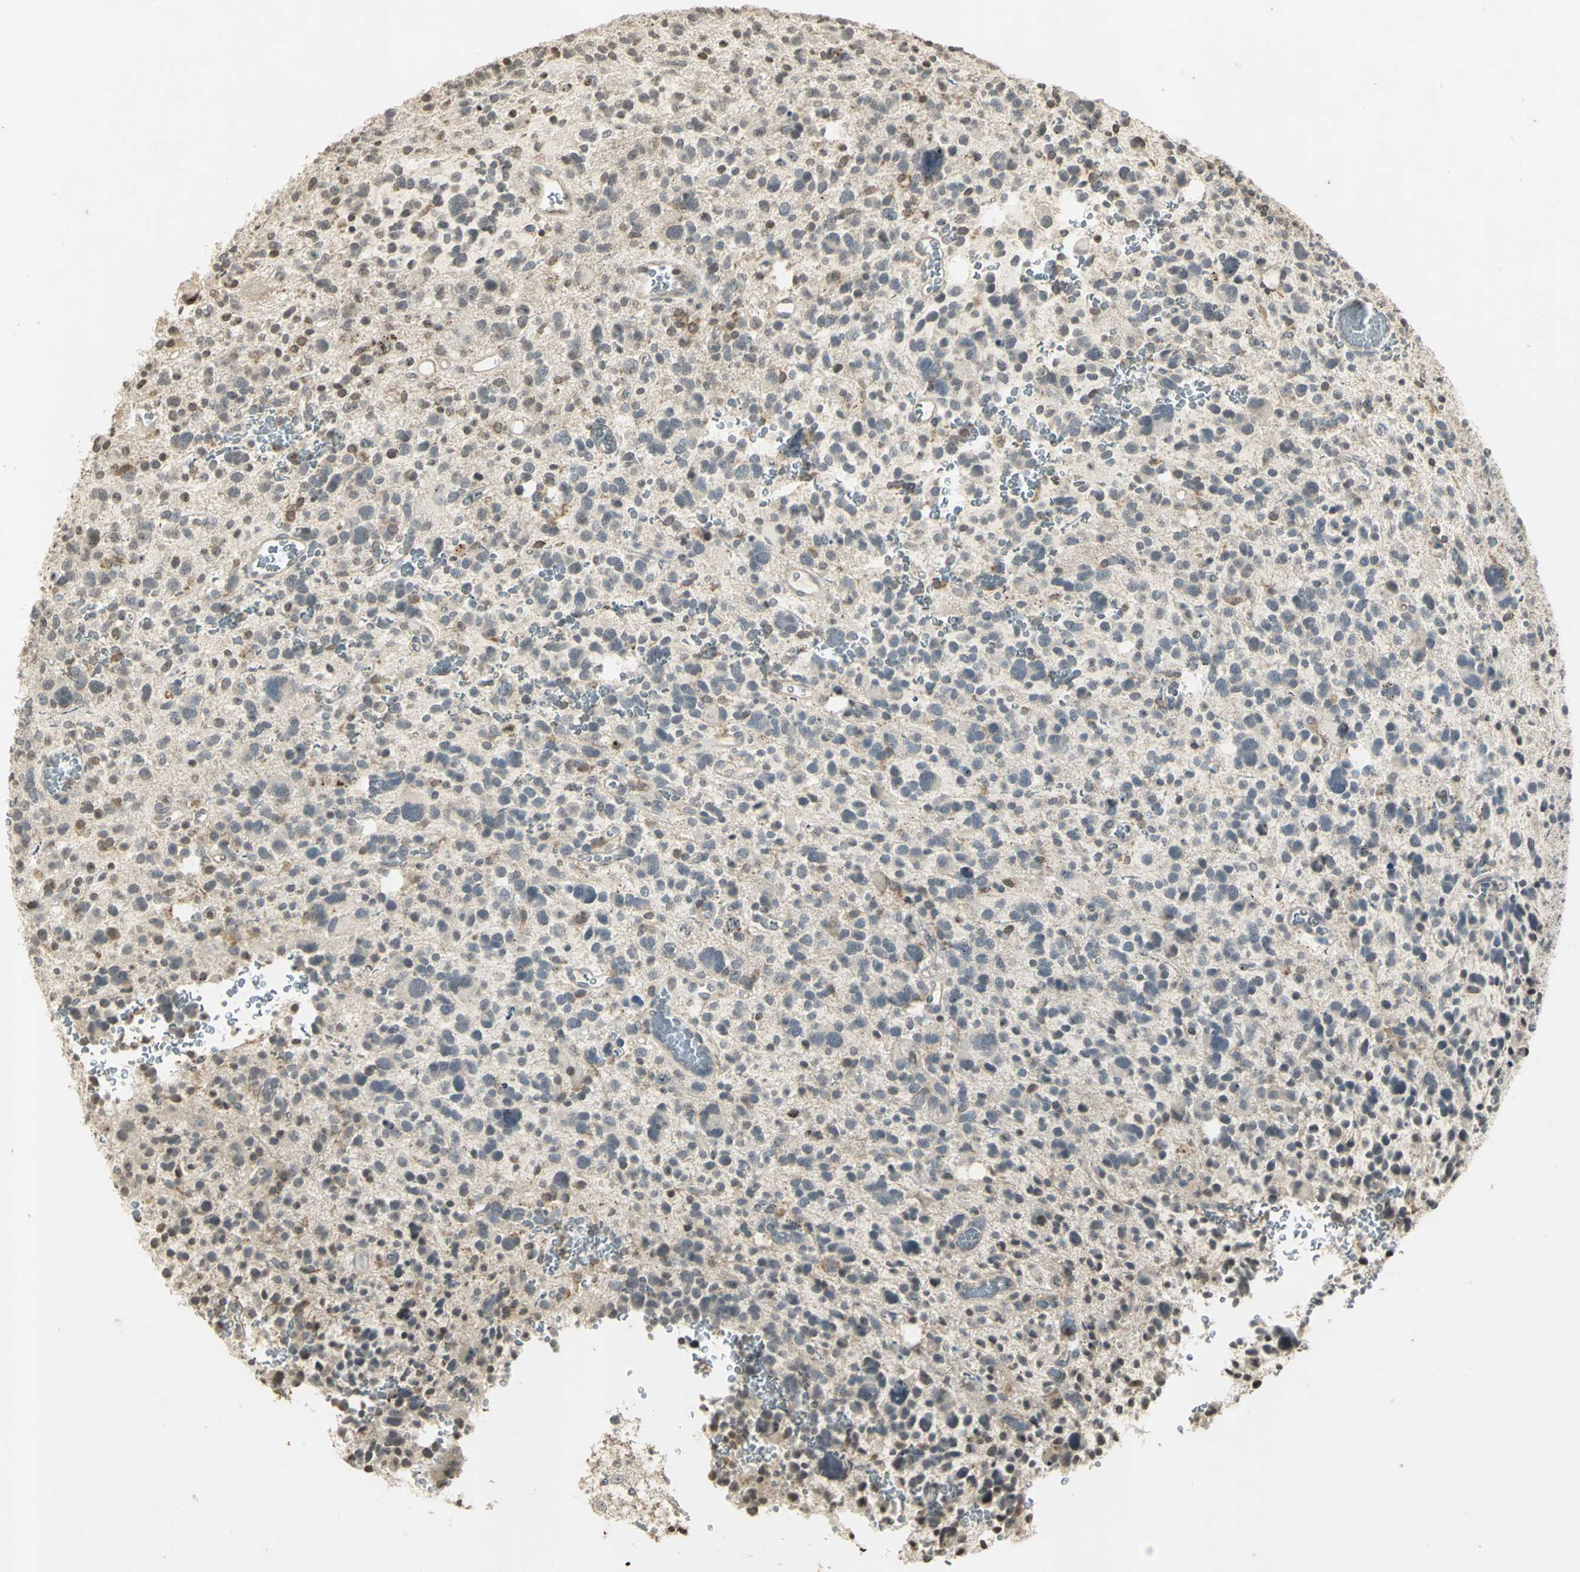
{"staining": {"intensity": "weak", "quantity": "<25%", "location": "cytoplasmic/membranous"}, "tissue": "glioma", "cell_type": "Tumor cells", "image_type": "cancer", "snomed": [{"axis": "morphology", "description": "Glioma, malignant, High grade"}, {"axis": "topography", "description": "Brain"}], "caption": "Malignant glioma (high-grade) was stained to show a protein in brown. There is no significant staining in tumor cells.", "gene": "IL16", "patient": {"sex": "male", "age": 48}}